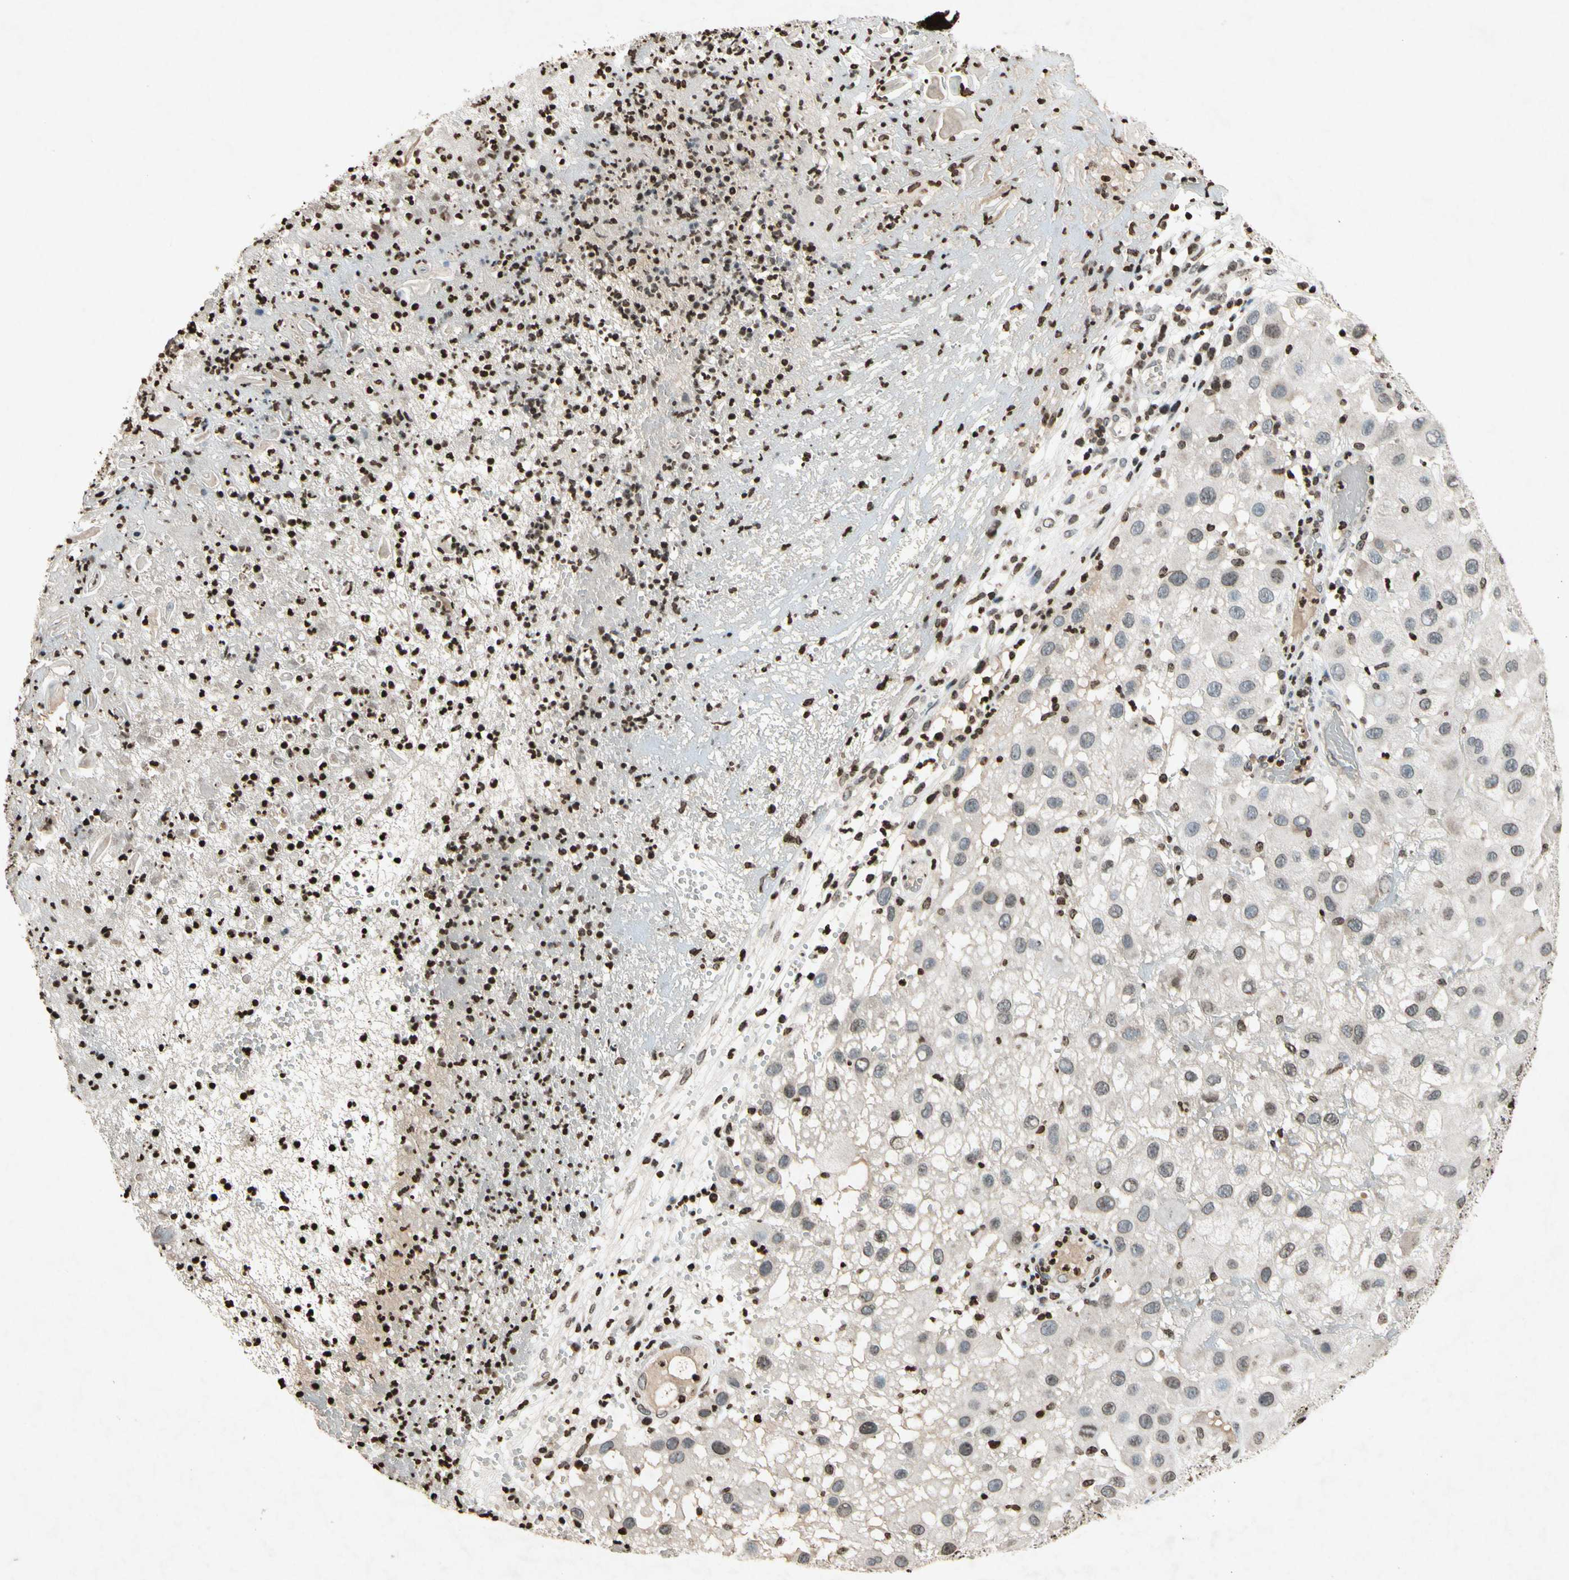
{"staining": {"intensity": "weak", "quantity": "<25%", "location": "nuclear"}, "tissue": "melanoma", "cell_type": "Tumor cells", "image_type": "cancer", "snomed": [{"axis": "morphology", "description": "Malignant melanoma, NOS"}, {"axis": "topography", "description": "Skin"}], "caption": "Malignant melanoma was stained to show a protein in brown. There is no significant expression in tumor cells.", "gene": "HOXB3", "patient": {"sex": "female", "age": 81}}